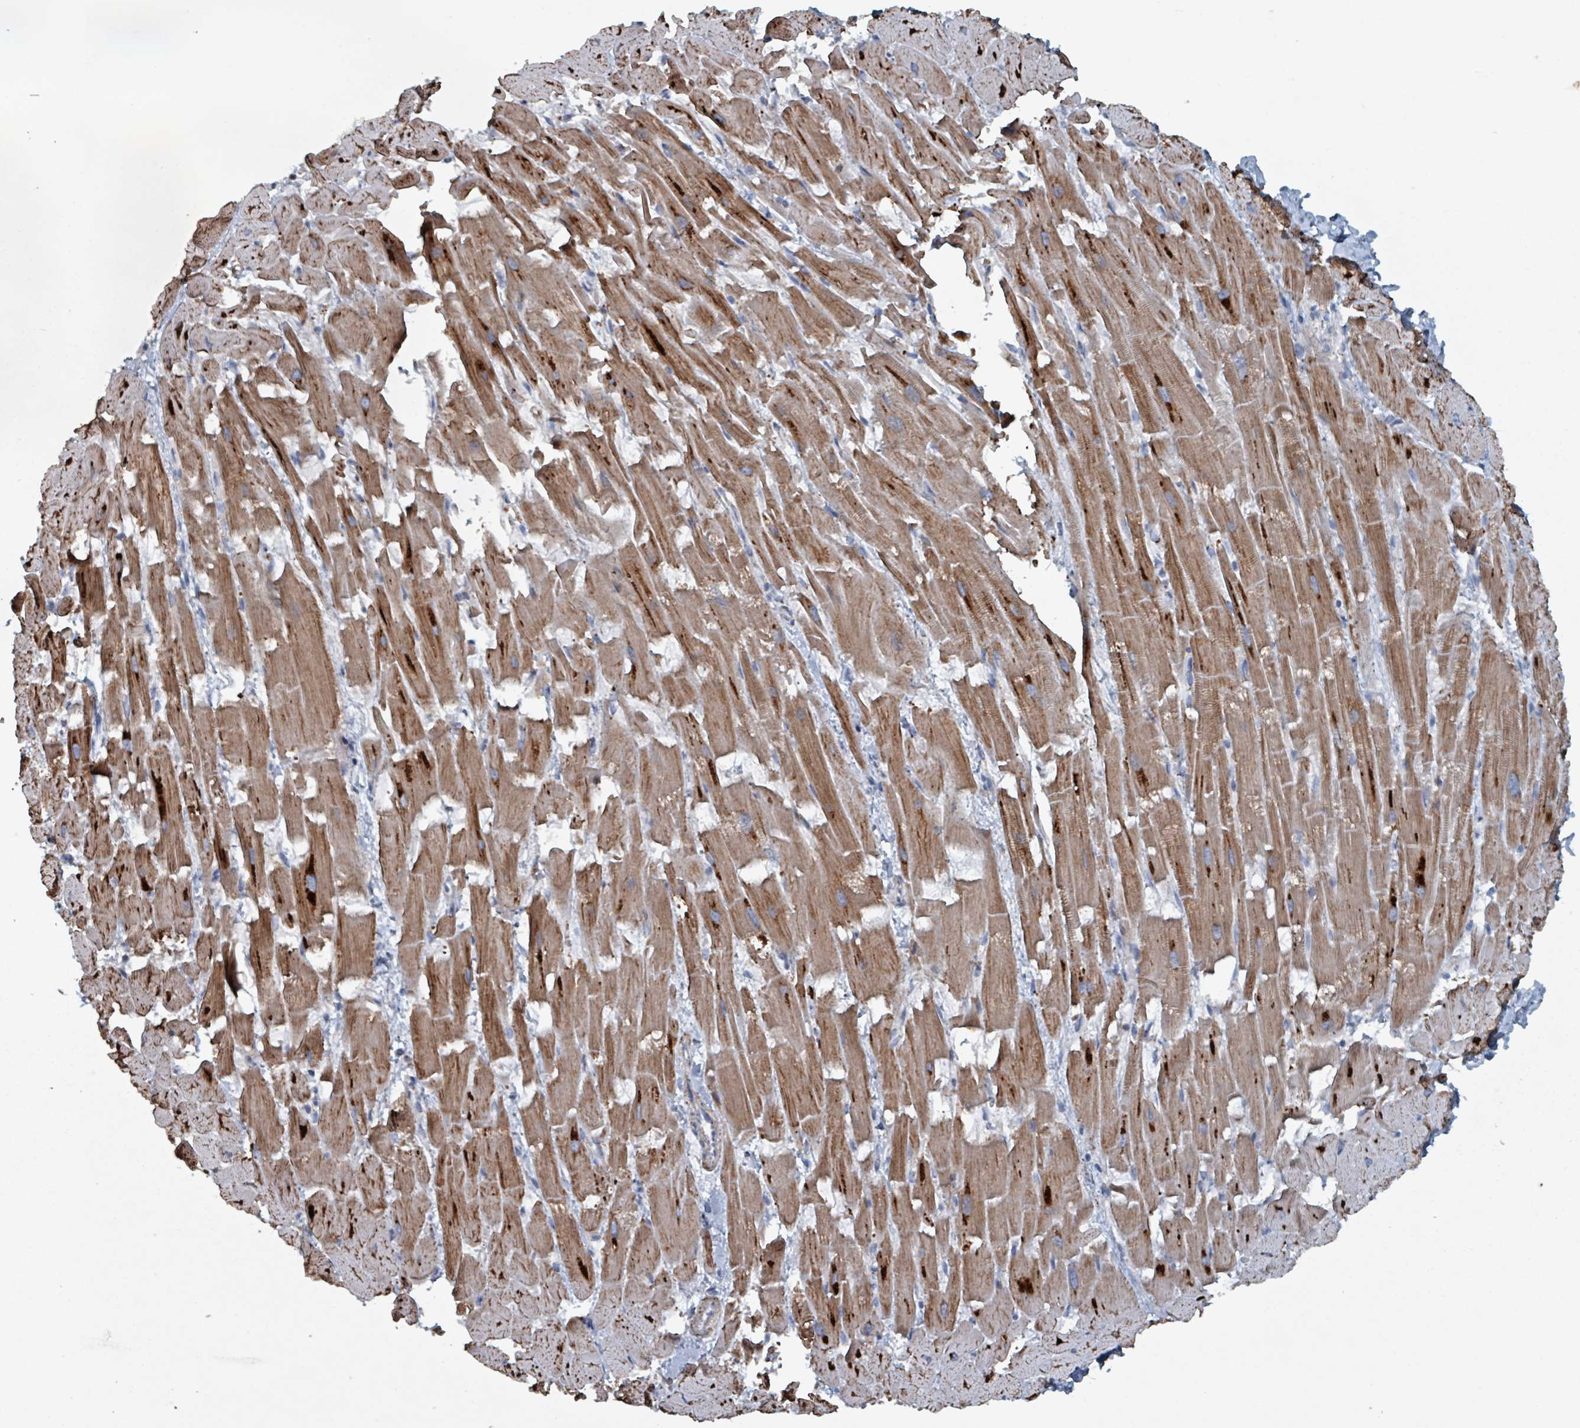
{"staining": {"intensity": "strong", "quantity": ">75%", "location": "cytoplasmic/membranous"}, "tissue": "heart muscle", "cell_type": "Cardiomyocytes", "image_type": "normal", "snomed": [{"axis": "morphology", "description": "Normal tissue, NOS"}, {"axis": "topography", "description": "Heart"}], "caption": "Immunohistochemistry (IHC) of benign heart muscle displays high levels of strong cytoplasmic/membranous expression in about >75% of cardiomyocytes.", "gene": "ABHD18", "patient": {"sex": "male", "age": 37}}